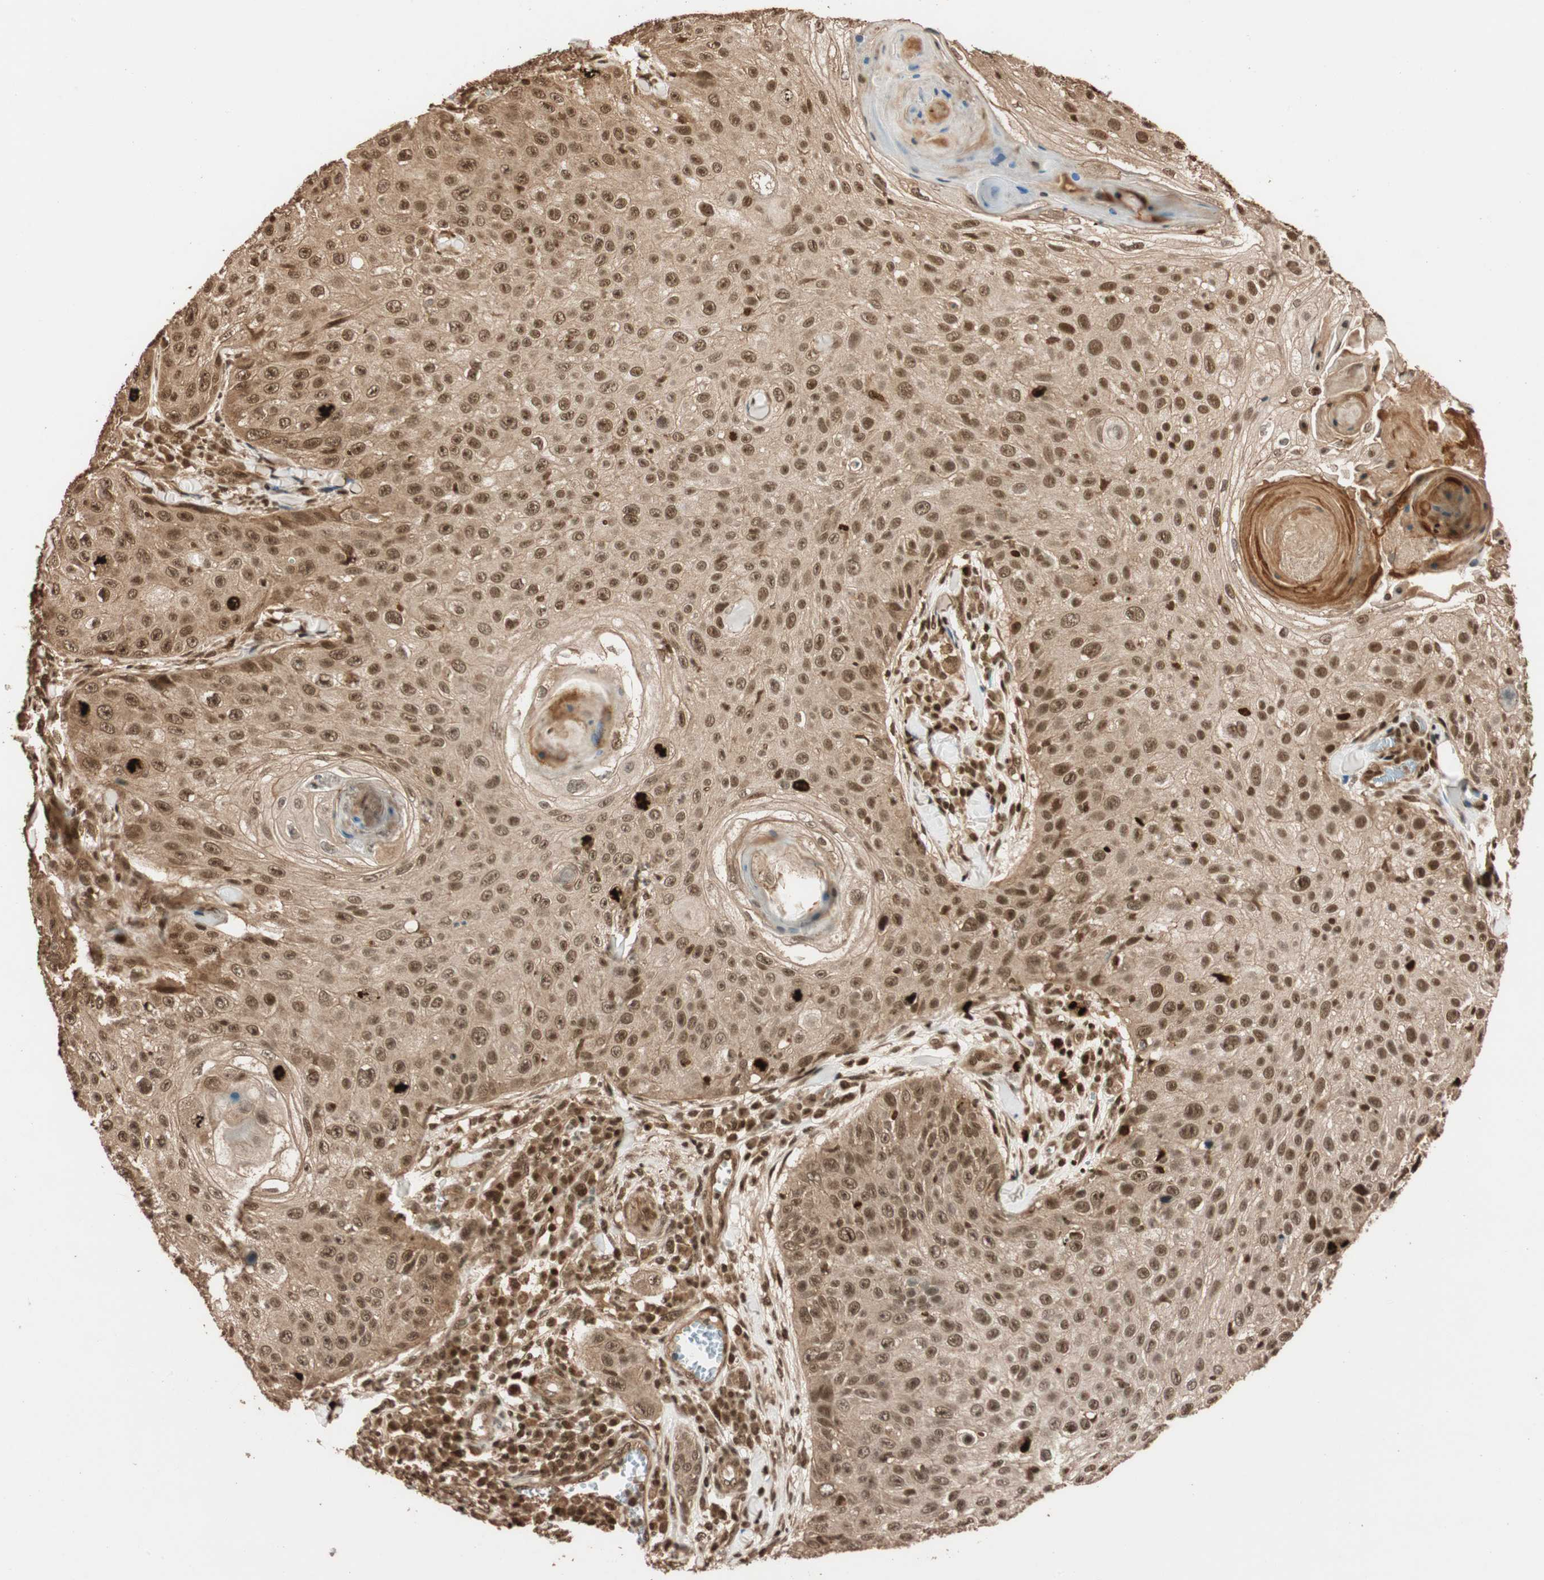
{"staining": {"intensity": "moderate", "quantity": ">75%", "location": "cytoplasmic/membranous,nuclear"}, "tissue": "skin cancer", "cell_type": "Tumor cells", "image_type": "cancer", "snomed": [{"axis": "morphology", "description": "Squamous cell carcinoma, NOS"}, {"axis": "topography", "description": "Skin"}], "caption": "Protein staining reveals moderate cytoplasmic/membranous and nuclear positivity in about >75% of tumor cells in skin squamous cell carcinoma.", "gene": "ALKBH5", "patient": {"sex": "male", "age": 86}}